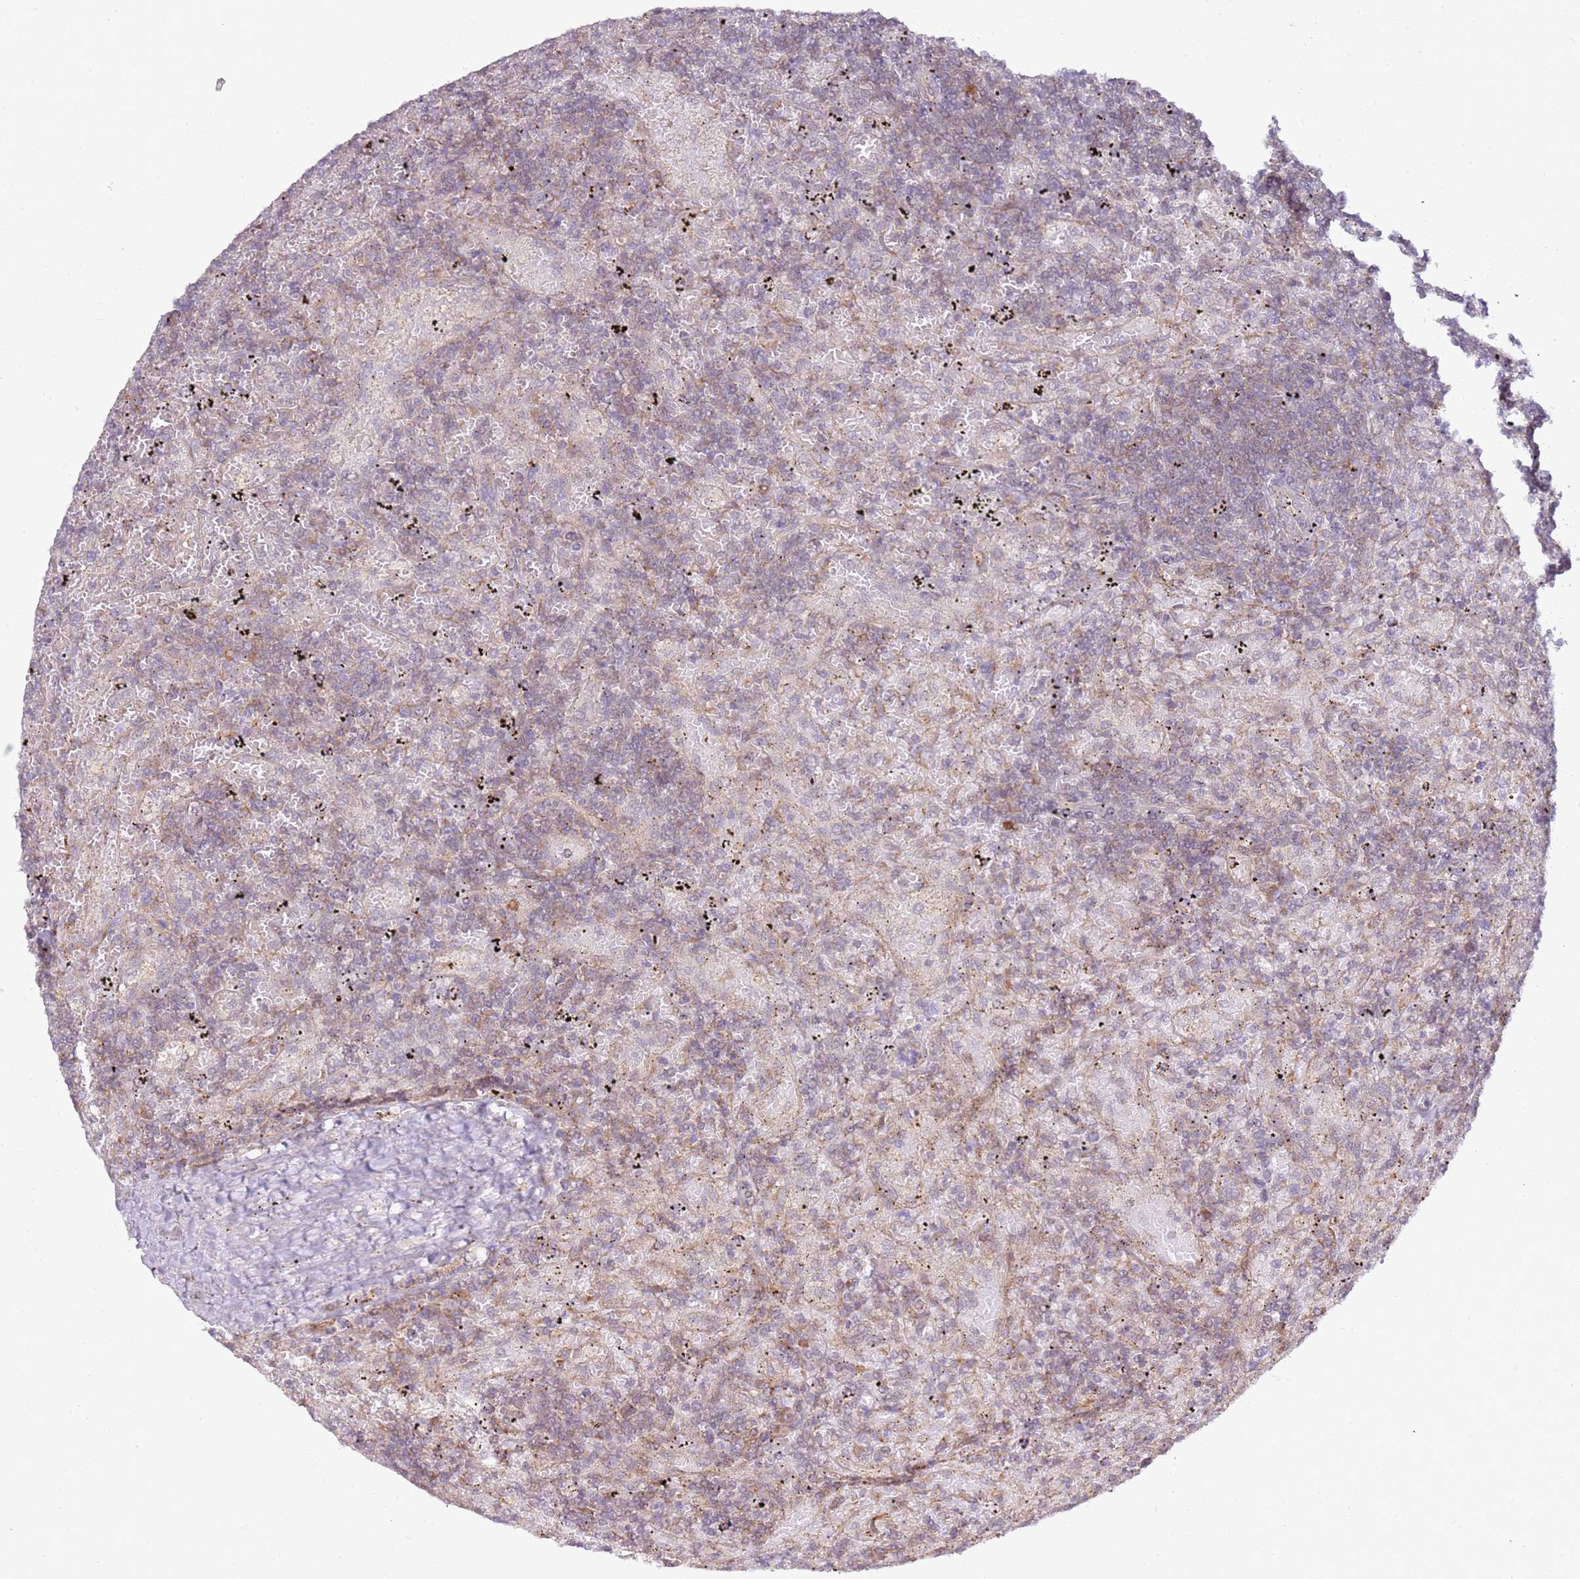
{"staining": {"intensity": "weak", "quantity": "<25%", "location": "cytoplasmic/membranous"}, "tissue": "lymphoma", "cell_type": "Tumor cells", "image_type": "cancer", "snomed": [{"axis": "morphology", "description": "Malignant lymphoma, non-Hodgkin's type, Low grade"}, {"axis": "topography", "description": "Spleen"}], "caption": "A high-resolution image shows IHC staining of lymphoma, which demonstrates no significant positivity in tumor cells.", "gene": "GRAP", "patient": {"sex": "male", "age": 76}}